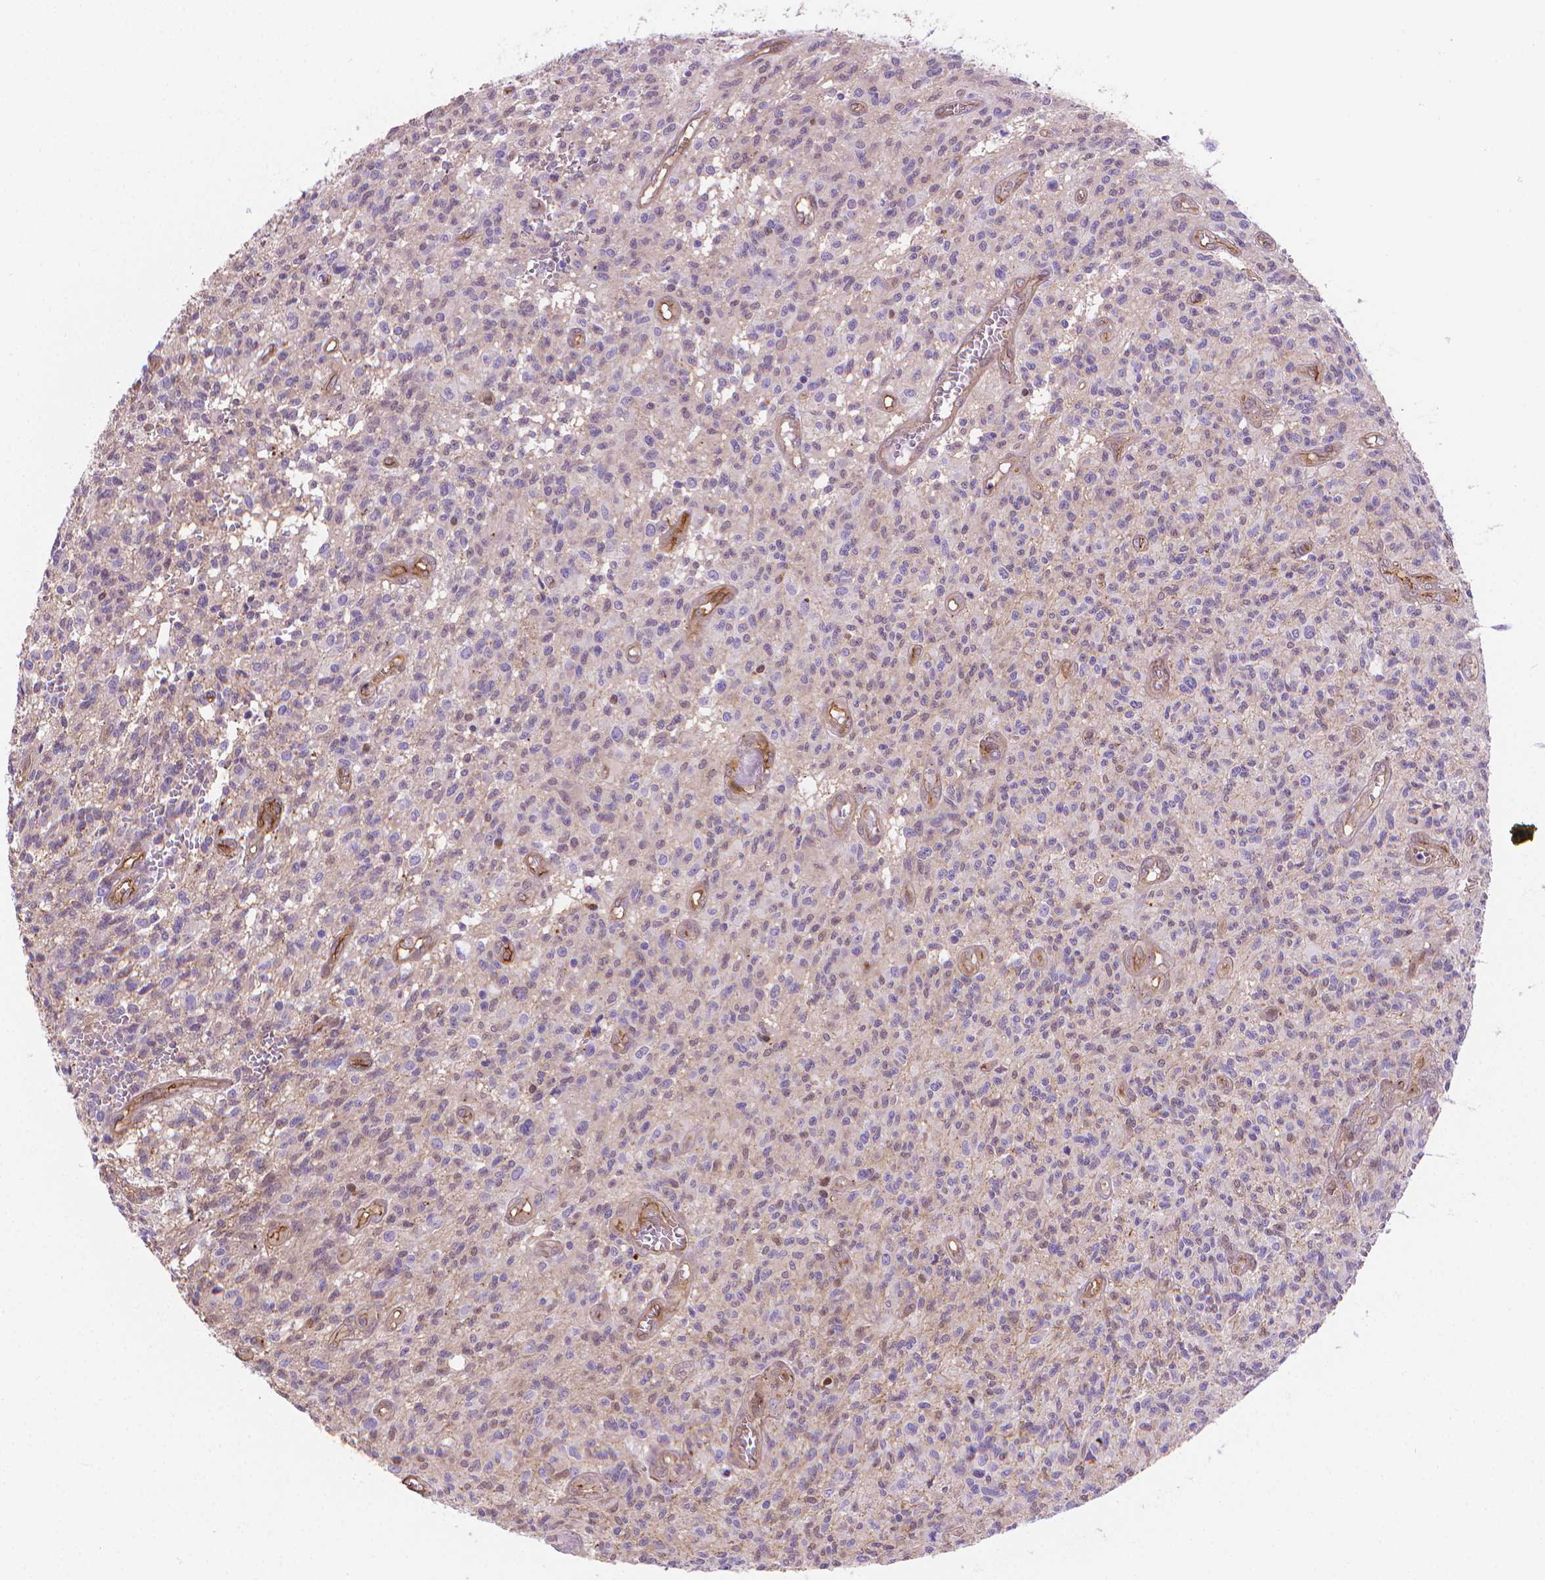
{"staining": {"intensity": "negative", "quantity": "none", "location": "none"}, "tissue": "glioma", "cell_type": "Tumor cells", "image_type": "cancer", "snomed": [{"axis": "morphology", "description": "Glioma, malignant, Low grade"}, {"axis": "topography", "description": "Brain"}], "caption": "Image shows no protein positivity in tumor cells of glioma tissue.", "gene": "CLIC4", "patient": {"sex": "male", "age": 64}}